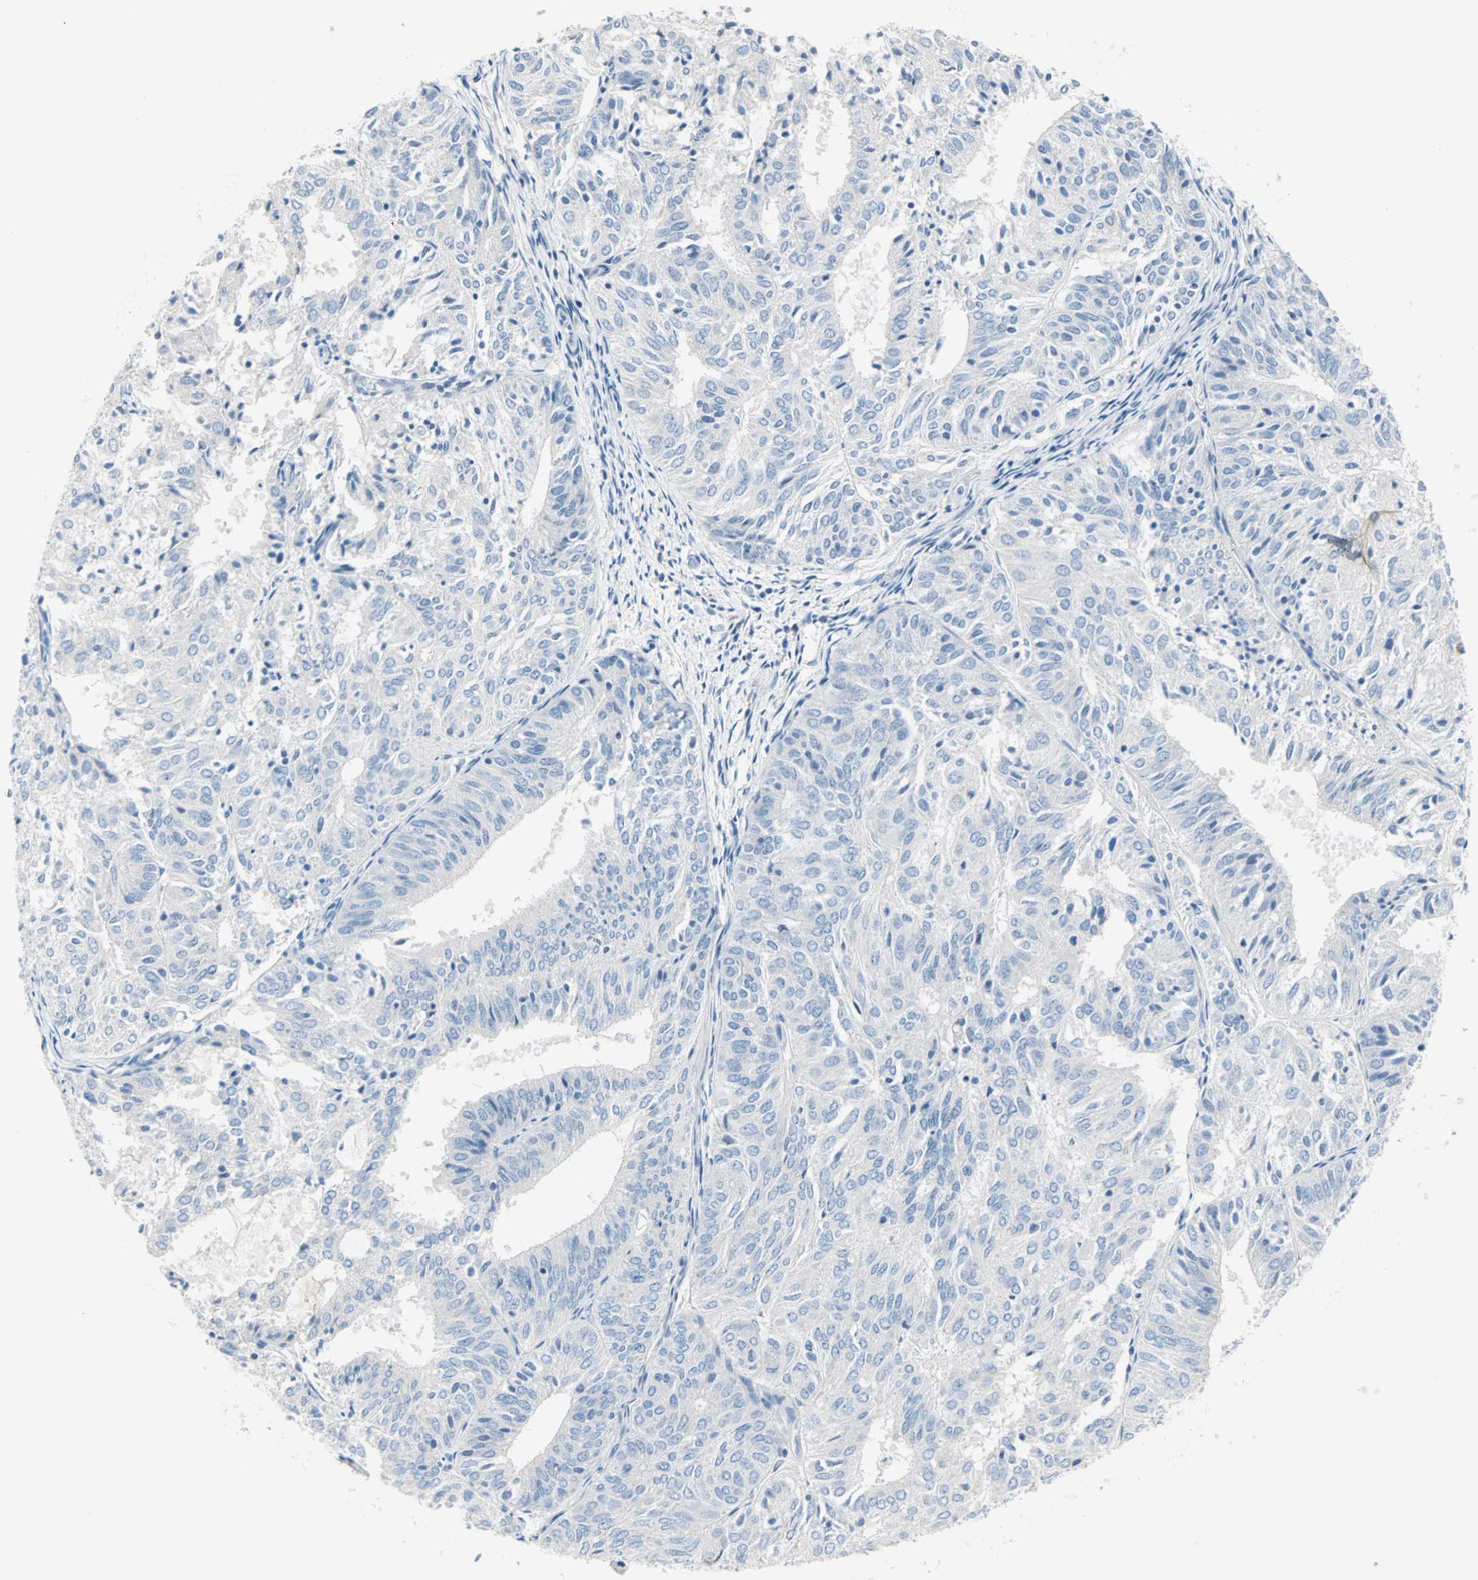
{"staining": {"intensity": "negative", "quantity": "none", "location": "none"}, "tissue": "endometrial cancer", "cell_type": "Tumor cells", "image_type": "cancer", "snomed": [{"axis": "morphology", "description": "Adenocarcinoma, NOS"}, {"axis": "topography", "description": "Uterus"}], "caption": "This photomicrograph is of endometrial adenocarcinoma stained with immunohistochemistry to label a protein in brown with the nuclei are counter-stained blue. There is no positivity in tumor cells.", "gene": "NEFH", "patient": {"sex": "female", "age": 60}}